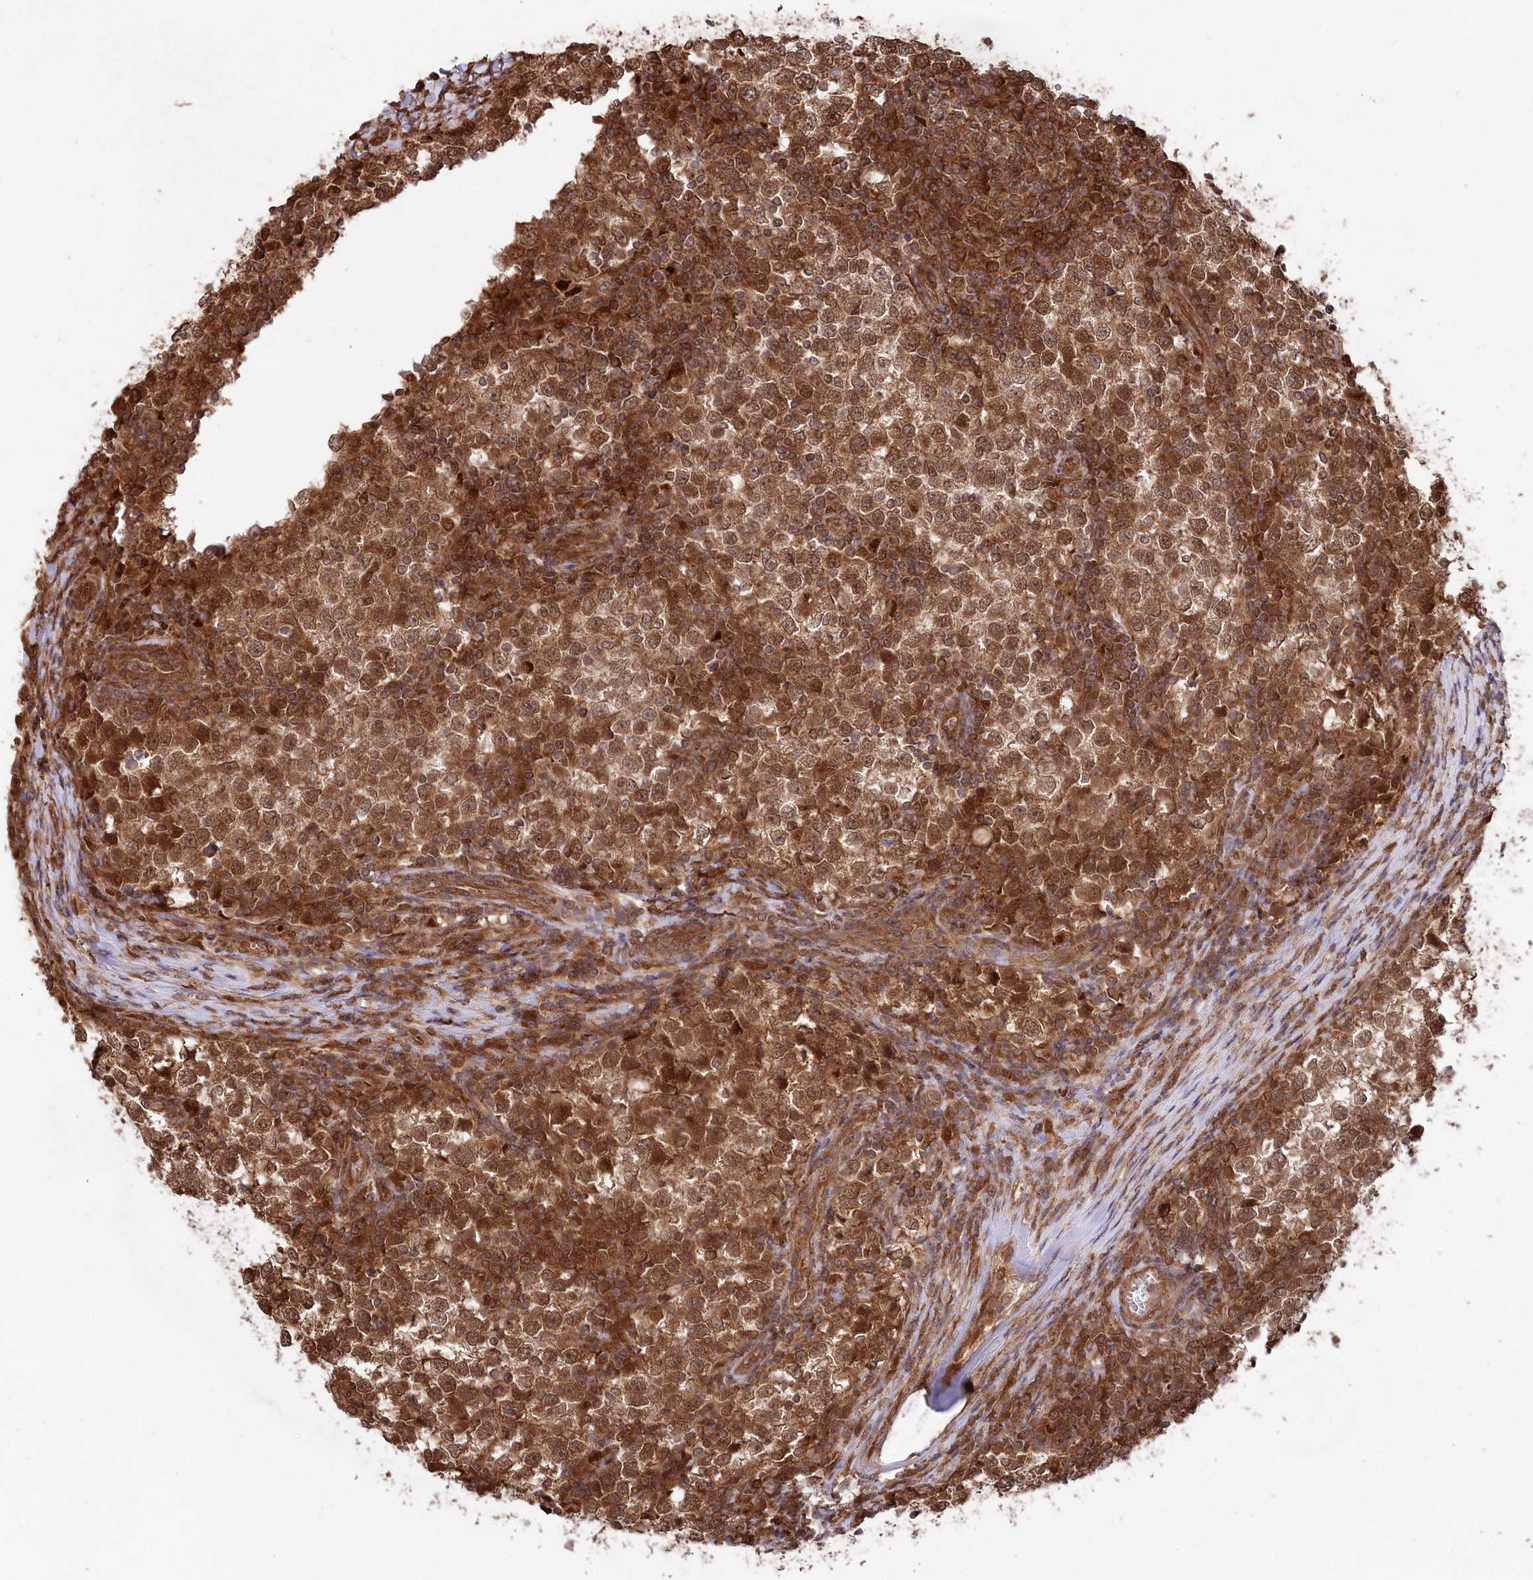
{"staining": {"intensity": "strong", "quantity": ">75%", "location": "cytoplasmic/membranous,nuclear"}, "tissue": "testis cancer", "cell_type": "Tumor cells", "image_type": "cancer", "snomed": [{"axis": "morphology", "description": "Seminoma, NOS"}, {"axis": "topography", "description": "Testis"}], "caption": "Protein staining of seminoma (testis) tissue exhibits strong cytoplasmic/membranous and nuclear positivity in about >75% of tumor cells.", "gene": "PSMA1", "patient": {"sex": "male", "age": 65}}